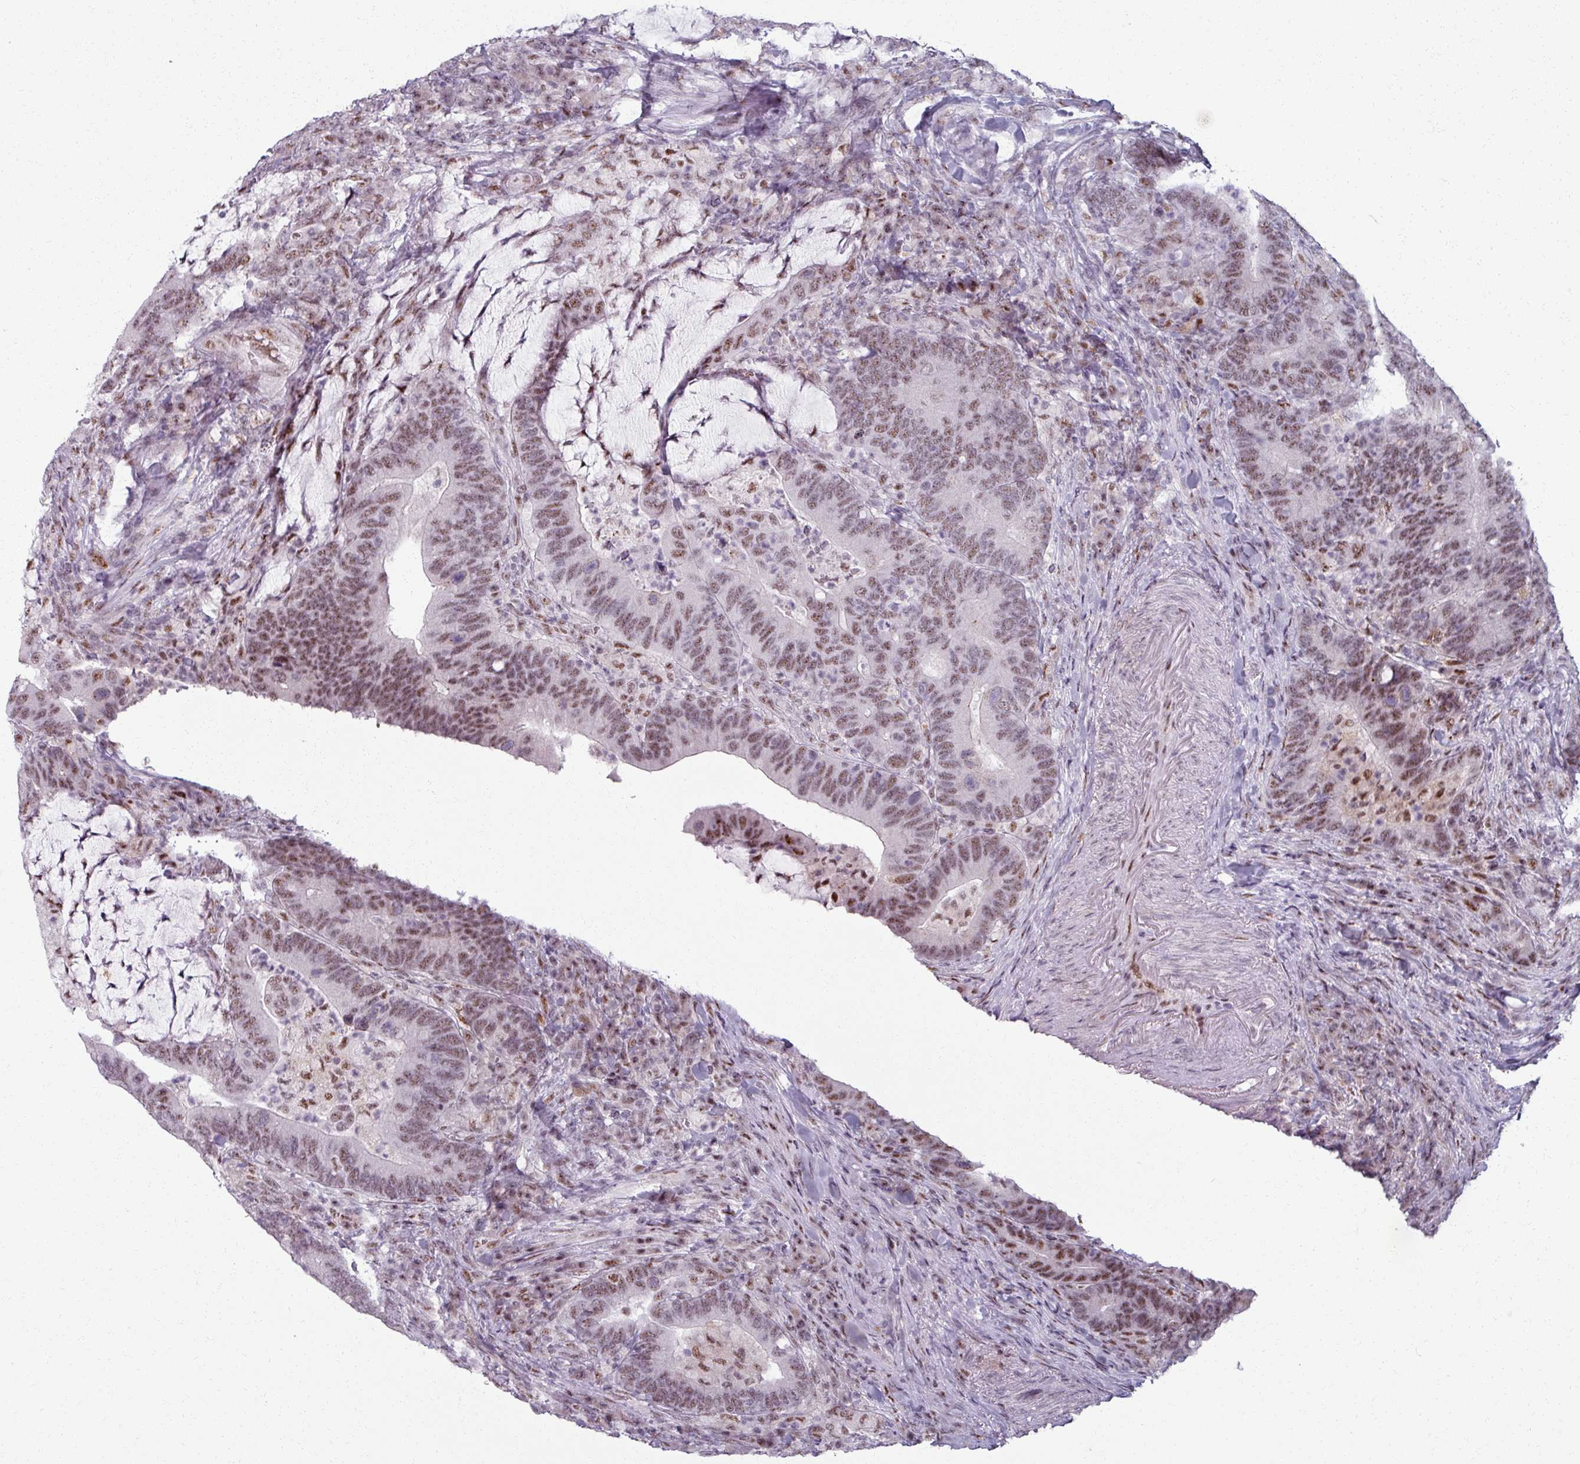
{"staining": {"intensity": "moderate", "quantity": ">75%", "location": "nuclear"}, "tissue": "colorectal cancer", "cell_type": "Tumor cells", "image_type": "cancer", "snomed": [{"axis": "morphology", "description": "Adenocarcinoma, NOS"}, {"axis": "topography", "description": "Colon"}], "caption": "Colorectal cancer (adenocarcinoma) stained for a protein (brown) demonstrates moderate nuclear positive staining in approximately >75% of tumor cells.", "gene": "NCOR1", "patient": {"sex": "female", "age": 66}}